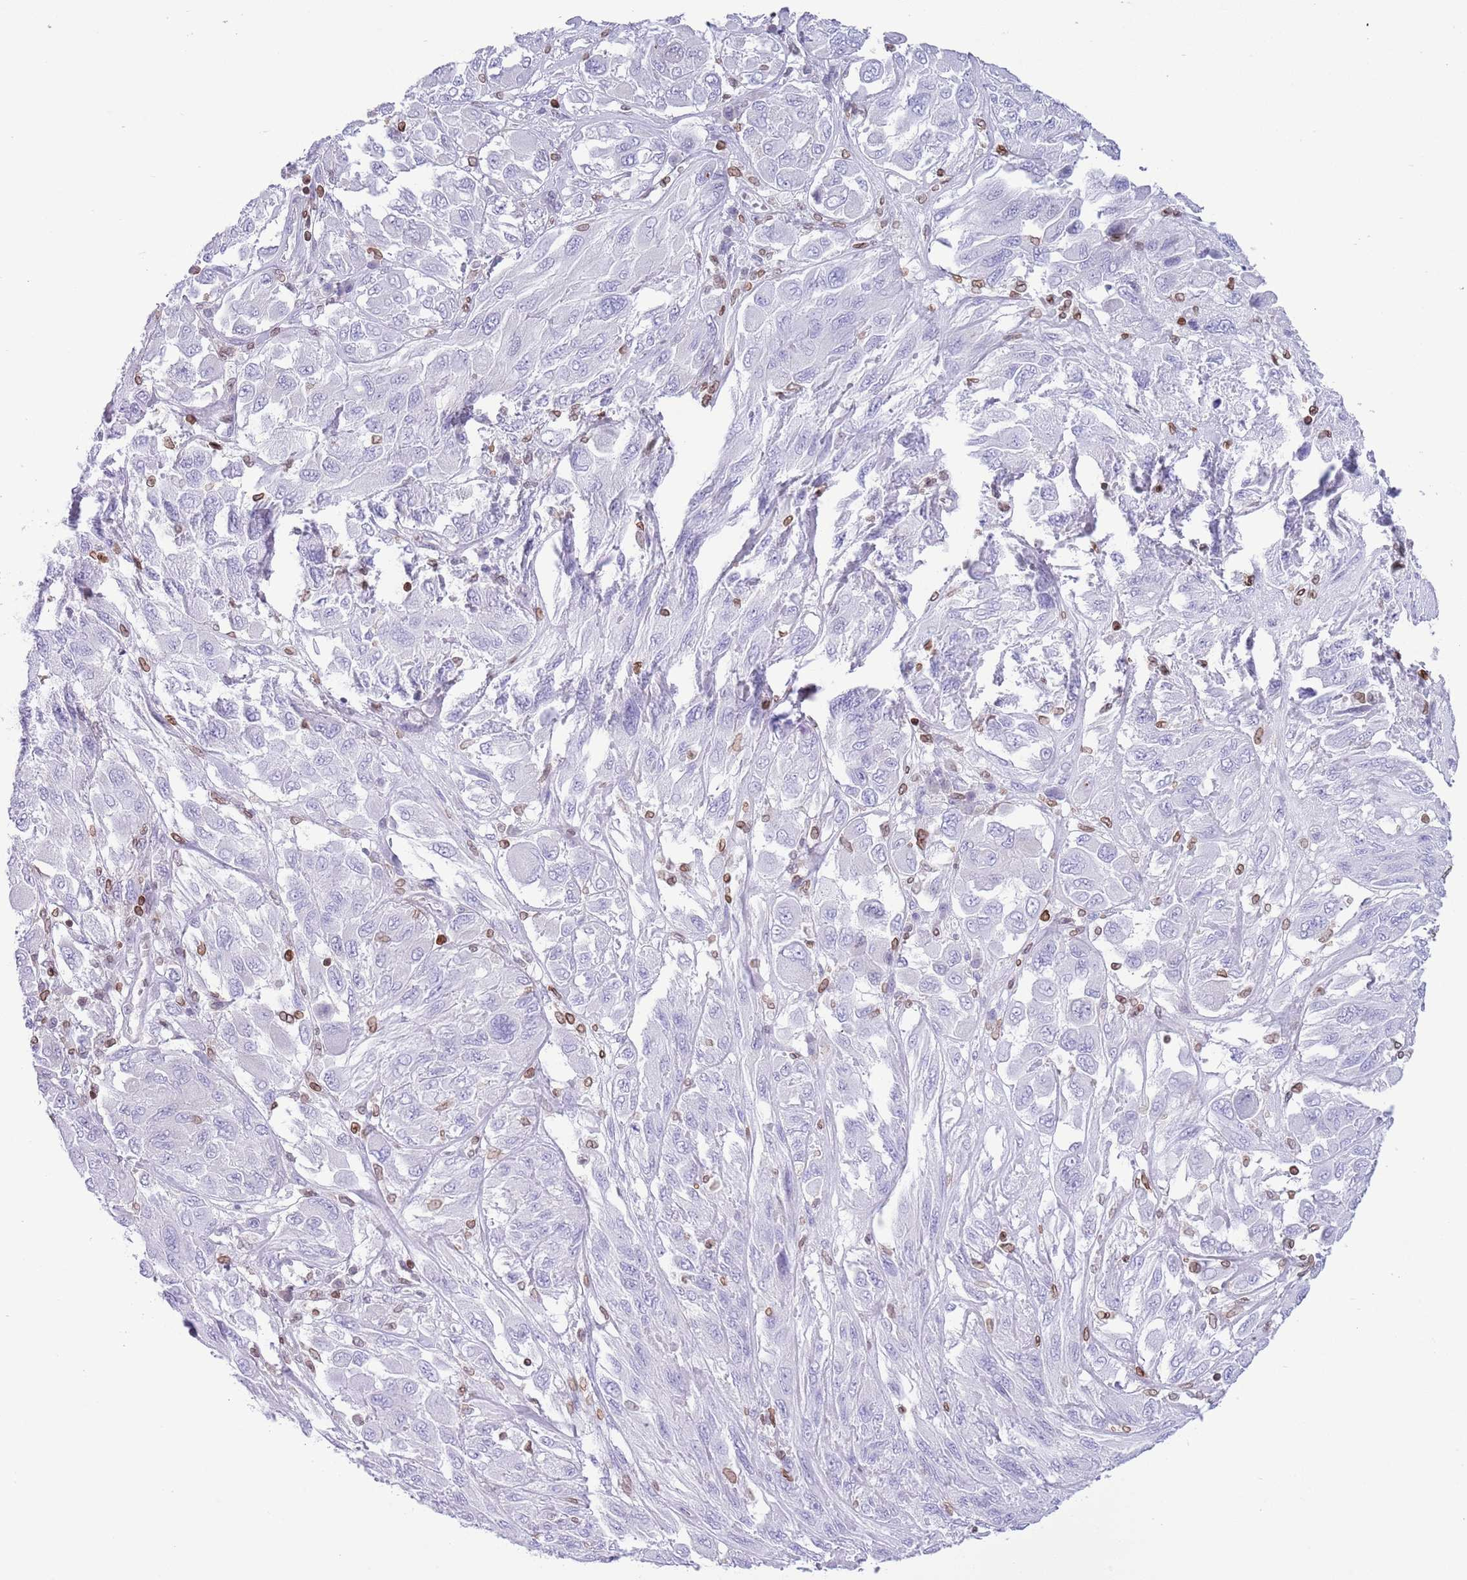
{"staining": {"intensity": "negative", "quantity": "none", "location": "none"}, "tissue": "melanoma", "cell_type": "Tumor cells", "image_type": "cancer", "snomed": [{"axis": "morphology", "description": "Malignant melanoma, NOS"}, {"axis": "topography", "description": "Skin"}], "caption": "Image shows no significant protein staining in tumor cells of melanoma.", "gene": "LBR", "patient": {"sex": "female", "age": 91}}